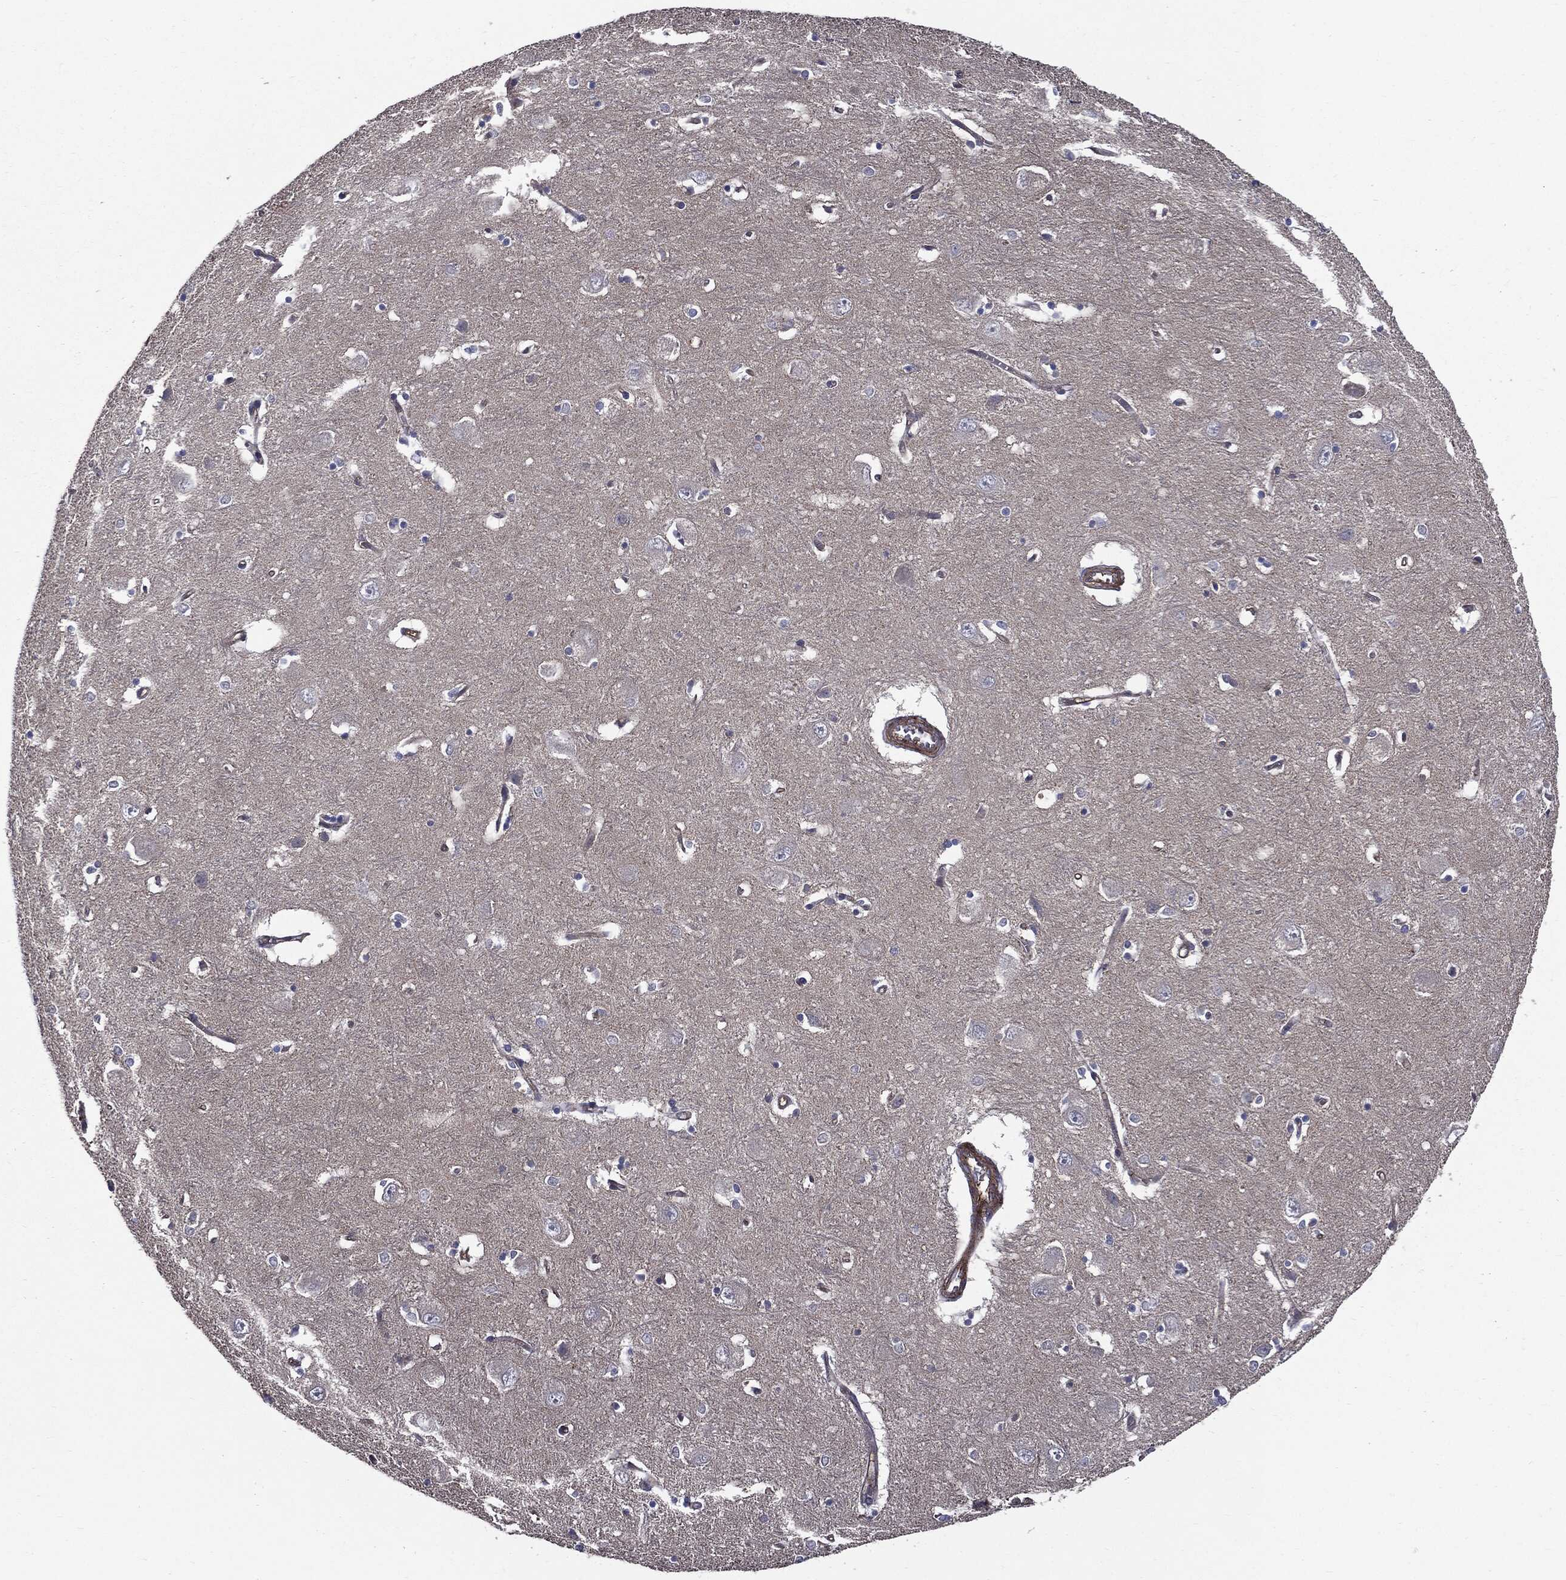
{"staining": {"intensity": "negative", "quantity": "none", "location": "none"}, "tissue": "caudate", "cell_type": "Glial cells", "image_type": "normal", "snomed": [{"axis": "morphology", "description": "Normal tissue, NOS"}, {"axis": "topography", "description": "Lateral ventricle wall"}], "caption": "Protein analysis of unremarkable caudate exhibits no significant expression in glial cells.", "gene": "PDCD6IP", "patient": {"sex": "male", "age": 54}}